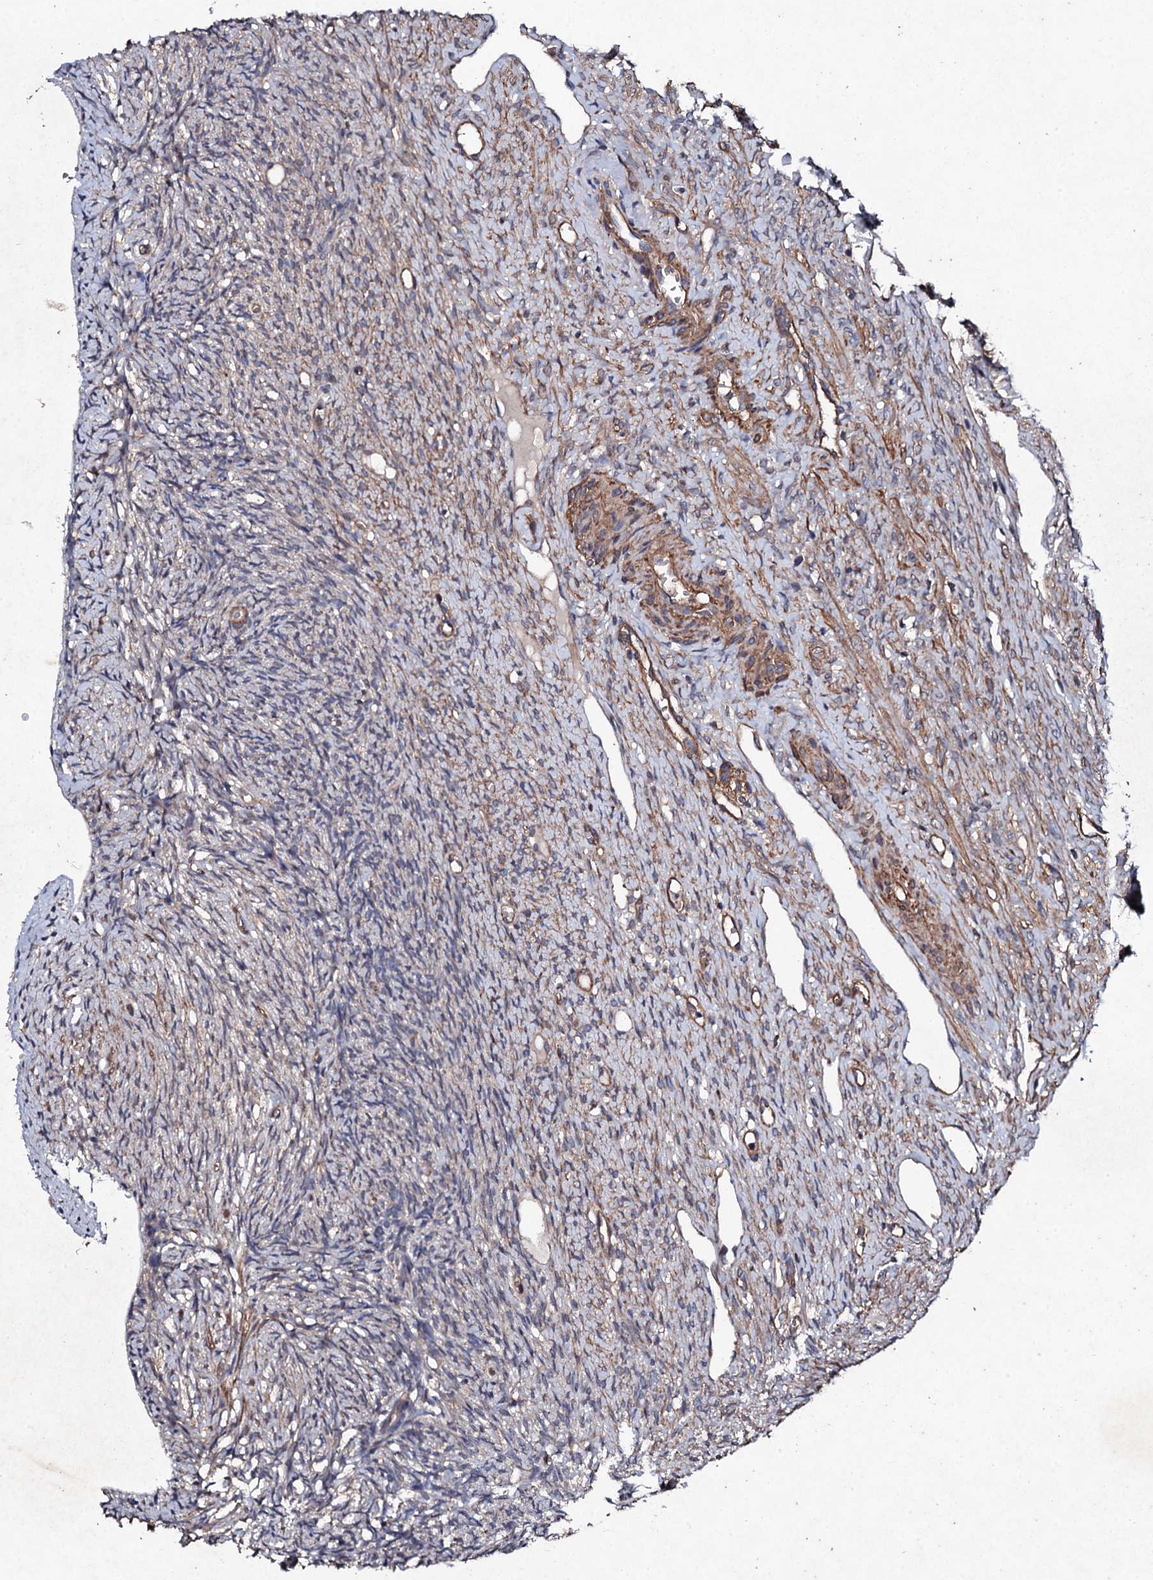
{"staining": {"intensity": "weak", "quantity": "<25%", "location": "cytoplasmic/membranous"}, "tissue": "ovary", "cell_type": "Ovarian stroma cells", "image_type": "normal", "snomed": [{"axis": "morphology", "description": "Normal tissue, NOS"}, {"axis": "topography", "description": "Ovary"}], "caption": "The photomicrograph reveals no significant positivity in ovarian stroma cells of ovary. Nuclei are stained in blue.", "gene": "MOCOS", "patient": {"sex": "female", "age": 51}}